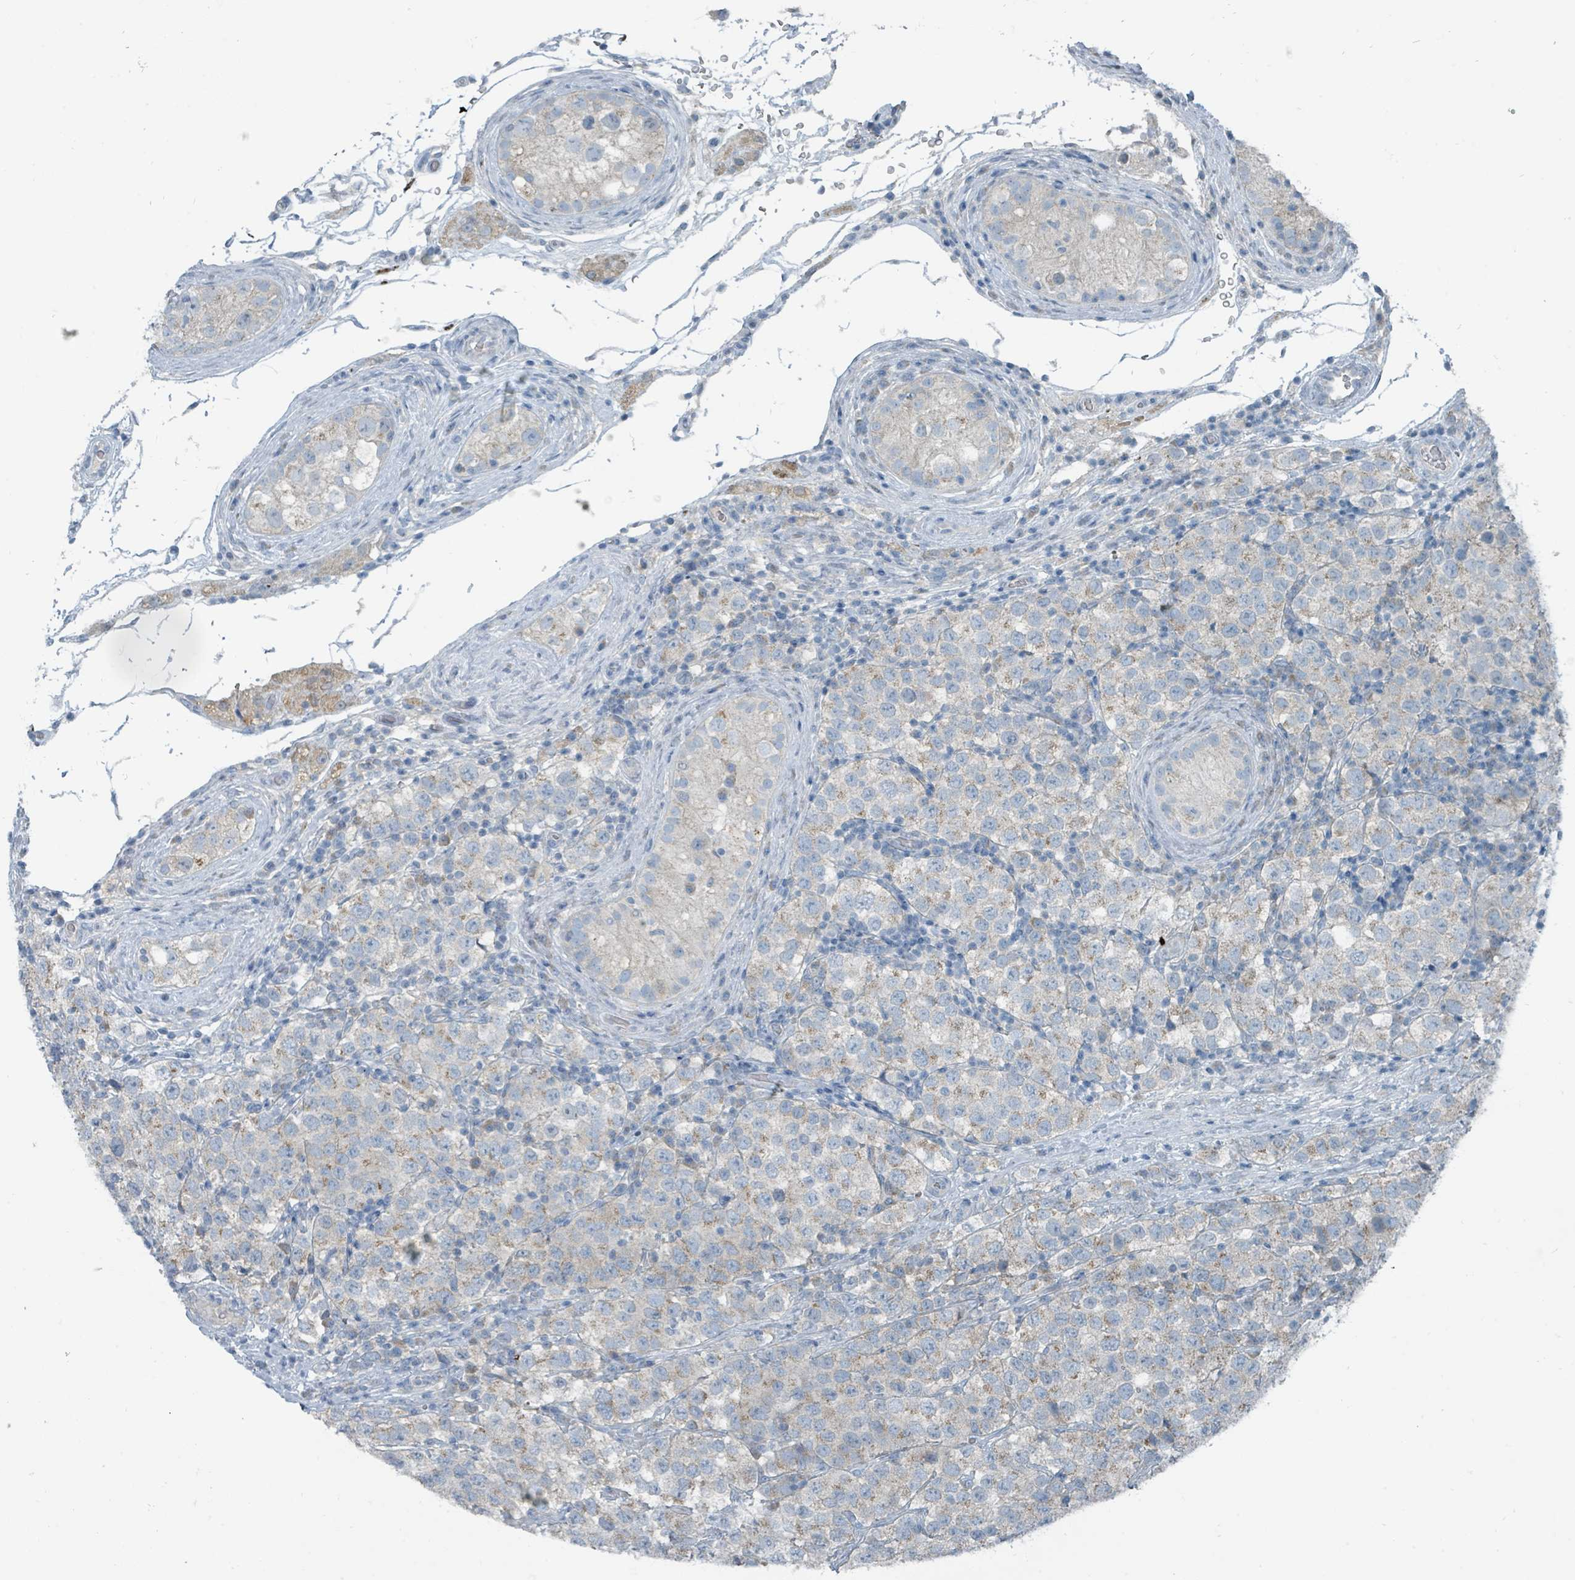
{"staining": {"intensity": "weak", "quantity": "25%-75%", "location": "cytoplasmic/membranous"}, "tissue": "testis cancer", "cell_type": "Tumor cells", "image_type": "cancer", "snomed": [{"axis": "morphology", "description": "Seminoma, NOS"}, {"axis": "topography", "description": "Testis"}], "caption": "Seminoma (testis) was stained to show a protein in brown. There is low levels of weak cytoplasmic/membranous positivity in about 25%-75% of tumor cells.", "gene": "RASA4", "patient": {"sex": "male", "age": 34}}